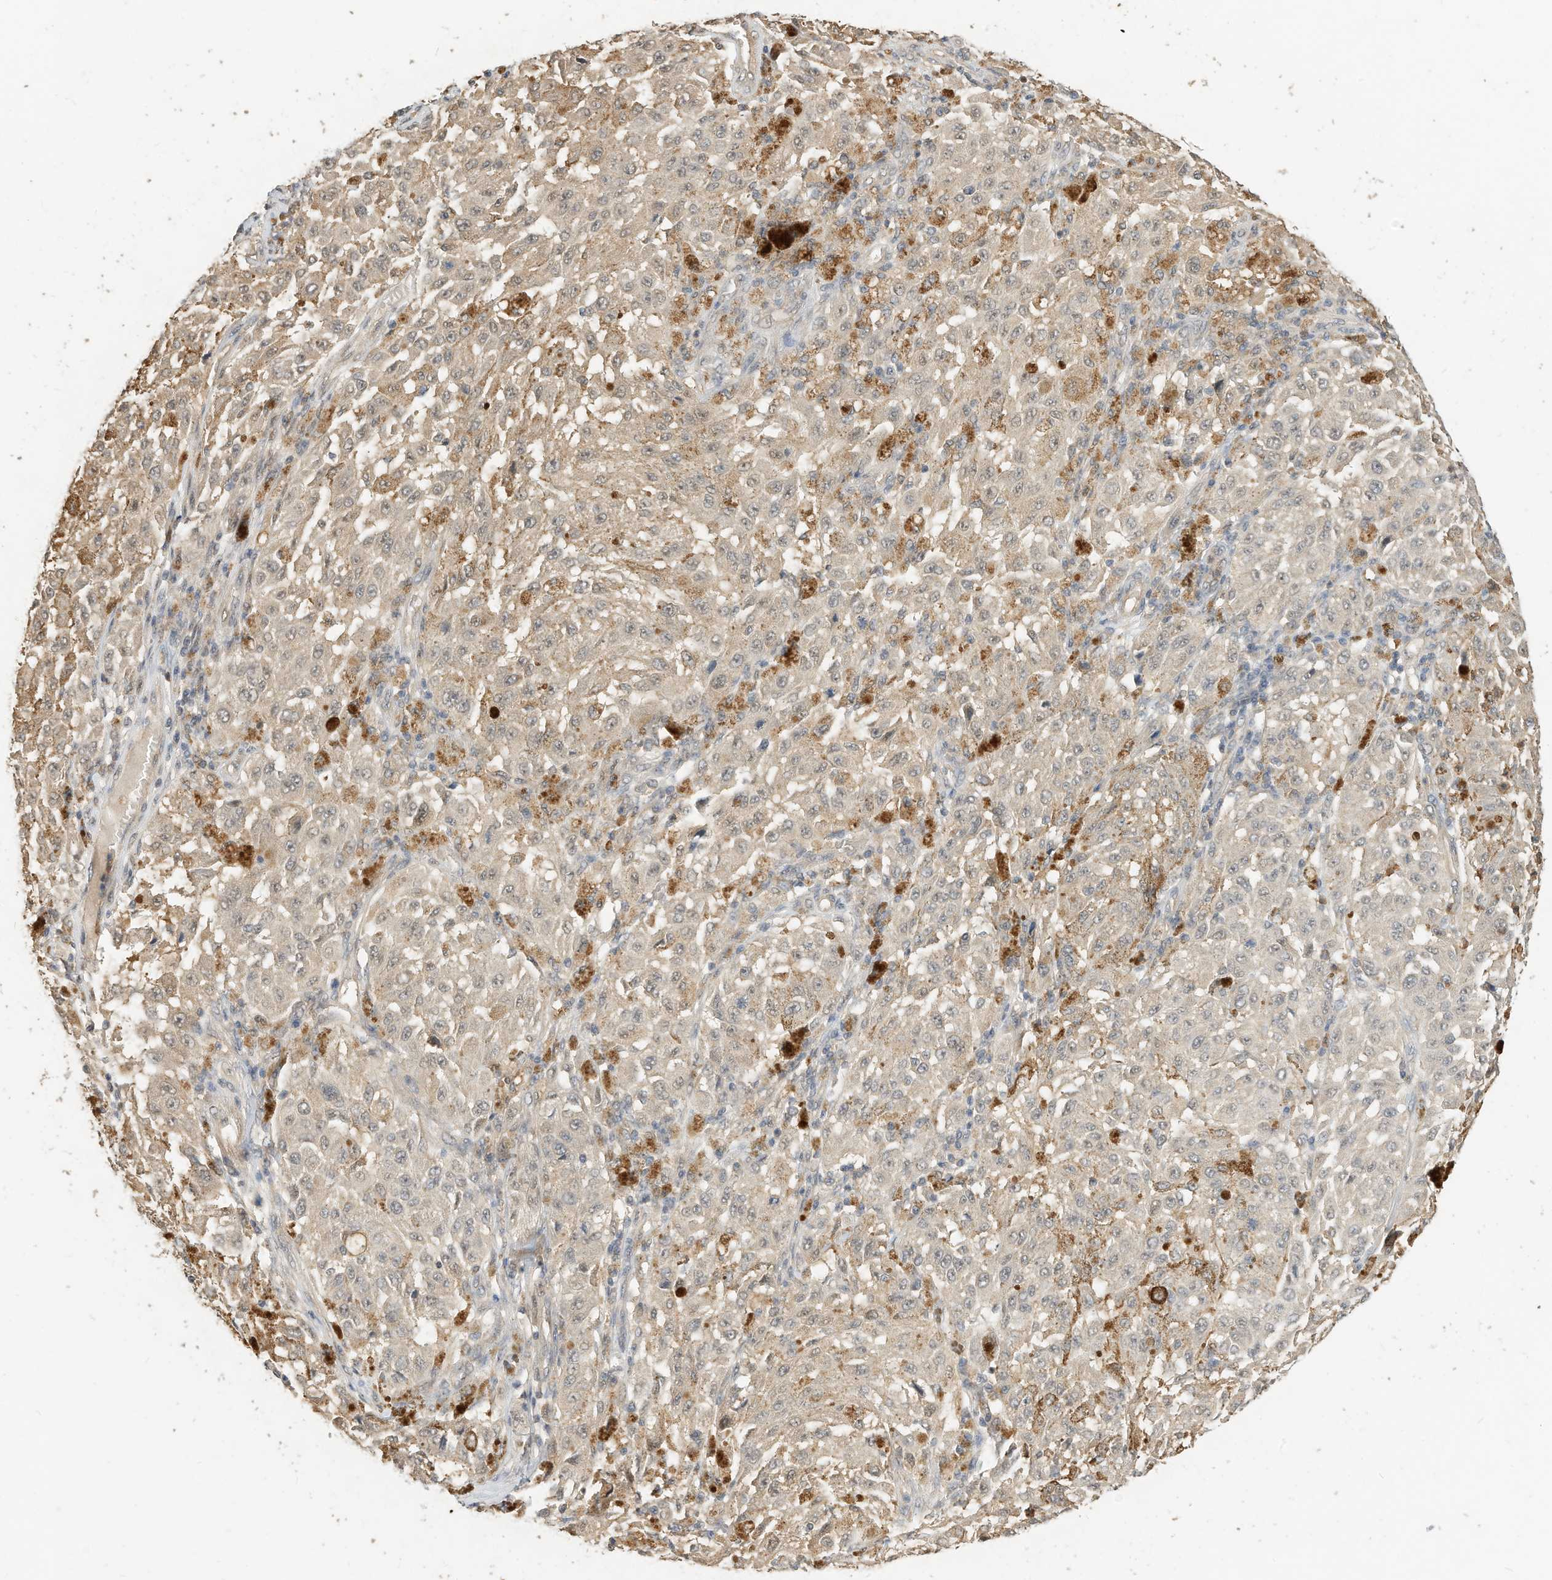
{"staining": {"intensity": "weak", "quantity": "25%-75%", "location": "cytoplasmic/membranous"}, "tissue": "melanoma", "cell_type": "Tumor cells", "image_type": "cancer", "snomed": [{"axis": "morphology", "description": "Malignant melanoma, NOS"}, {"axis": "topography", "description": "Skin"}], "caption": "Protein staining of melanoma tissue exhibits weak cytoplasmic/membranous positivity in approximately 25%-75% of tumor cells.", "gene": "OFD1", "patient": {"sex": "female", "age": 64}}